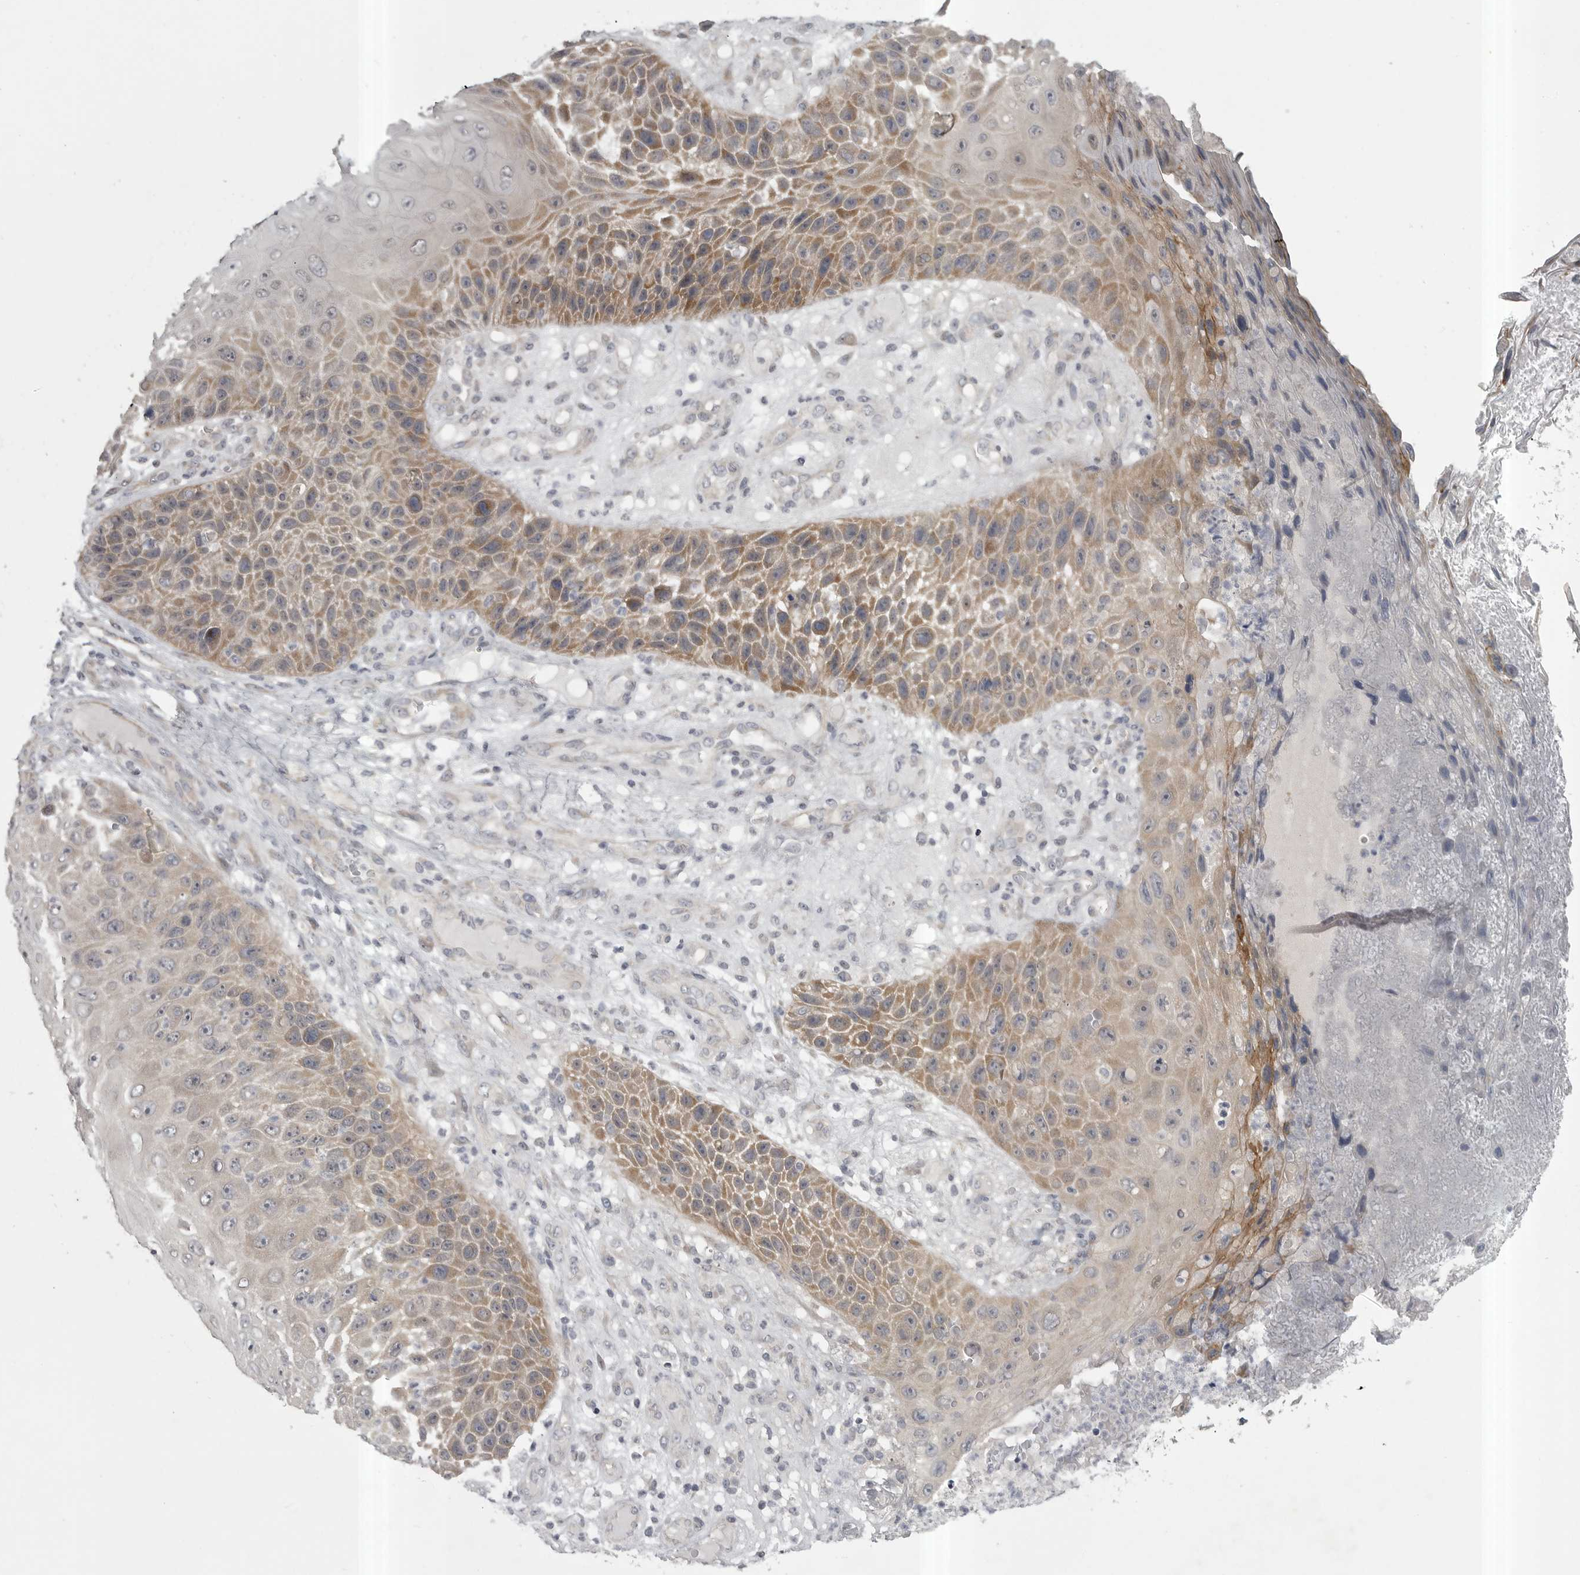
{"staining": {"intensity": "moderate", "quantity": ">75%", "location": "cytoplasmic/membranous"}, "tissue": "skin cancer", "cell_type": "Tumor cells", "image_type": "cancer", "snomed": [{"axis": "morphology", "description": "Squamous cell carcinoma, NOS"}, {"axis": "topography", "description": "Skin"}], "caption": "Immunohistochemistry image of human skin squamous cell carcinoma stained for a protein (brown), which demonstrates medium levels of moderate cytoplasmic/membranous positivity in approximately >75% of tumor cells.", "gene": "PHF13", "patient": {"sex": "female", "age": 88}}